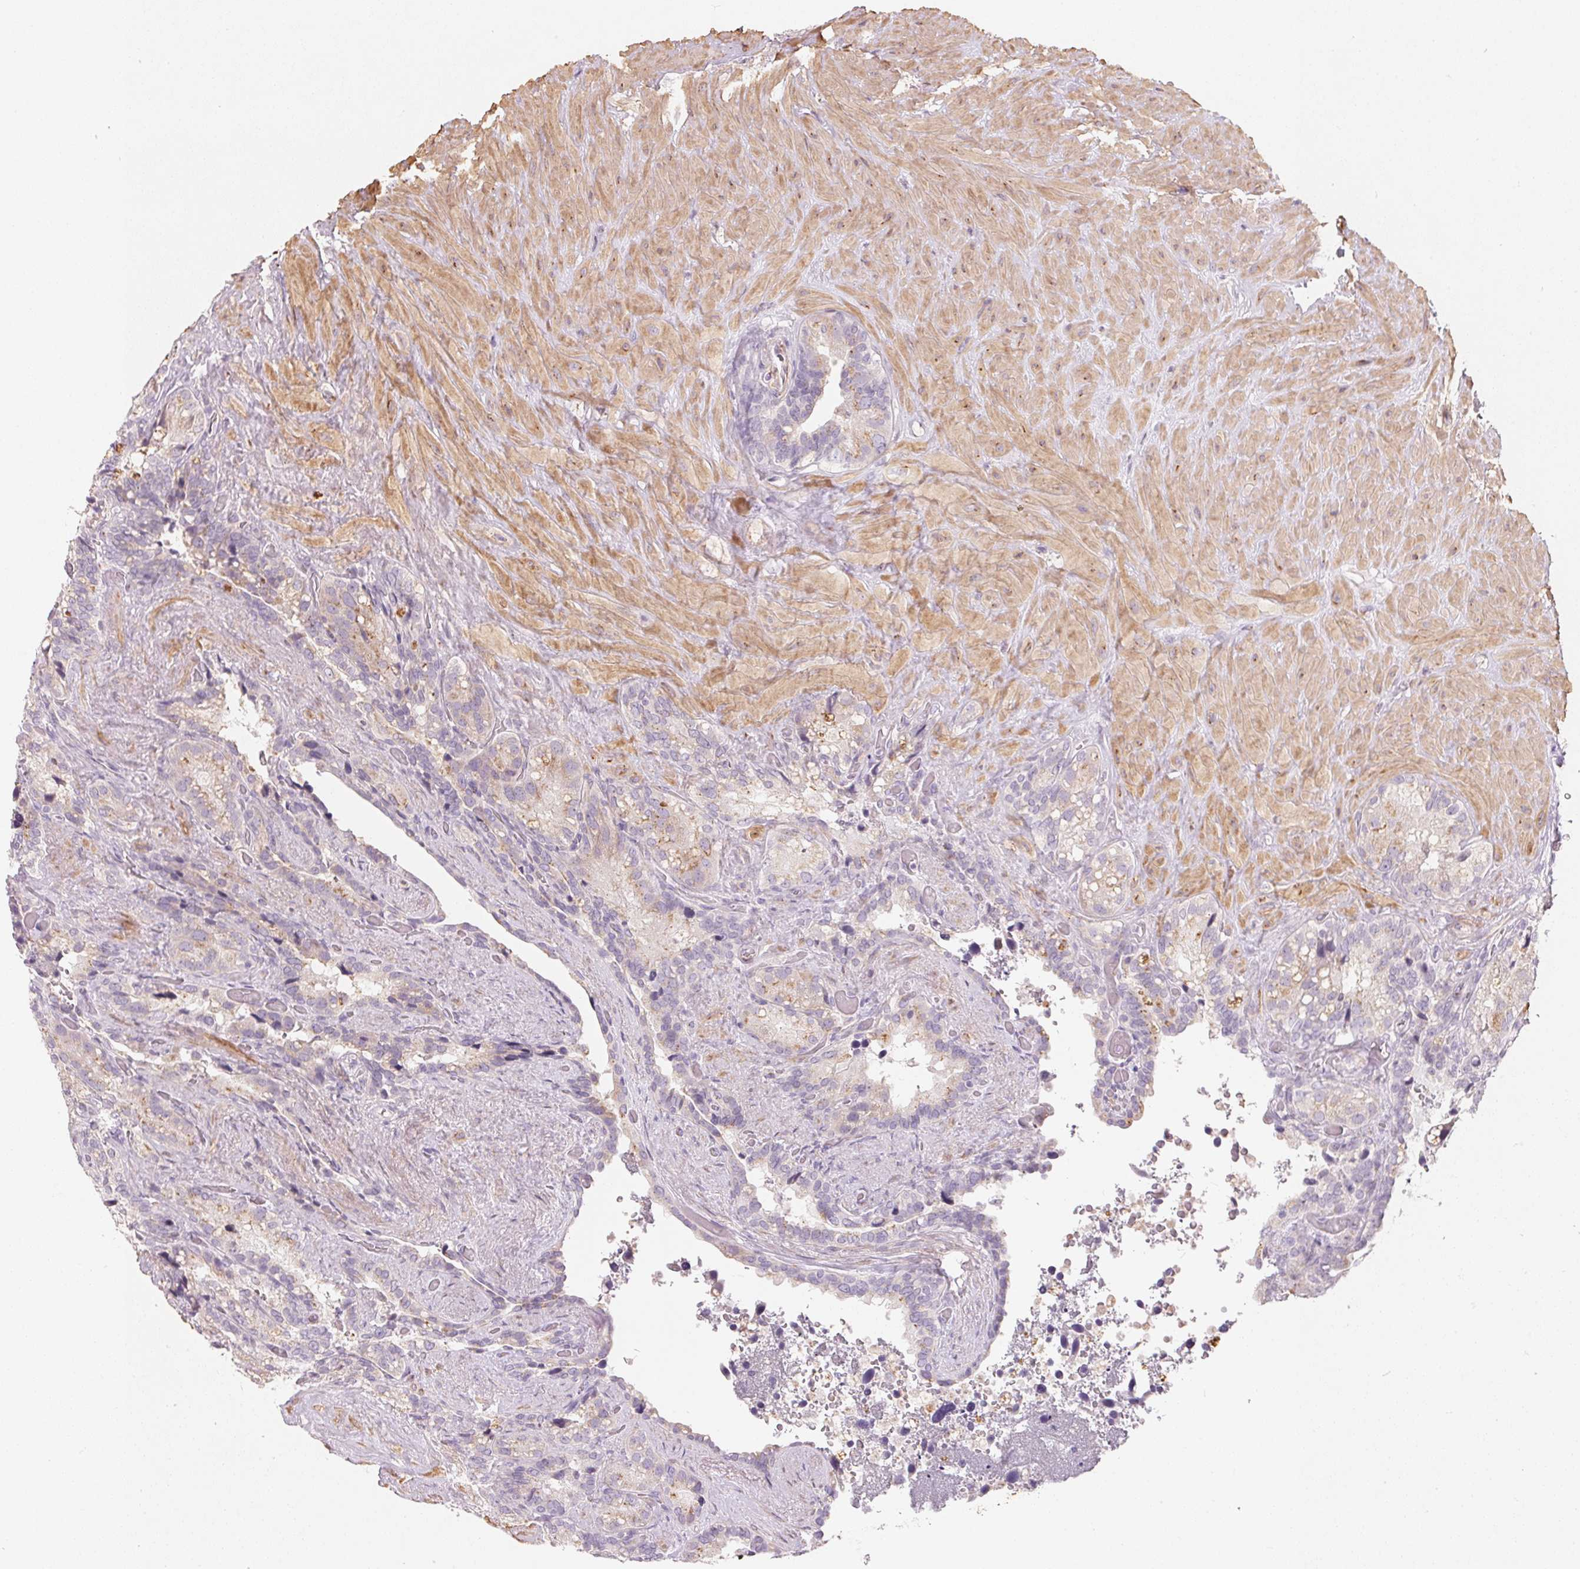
{"staining": {"intensity": "weak", "quantity": "<25%", "location": "cytoplasmic/membranous"}, "tissue": "seminal vesicle", "cell_type": "Glandular cells", "image_type": "normal", "snomed": [{"axis": "morphology", "description": "Normal tissue, NOS"}, {"axis": "topography", "description": "Seminal veicle"}], "caption": "Benign seminal vesicle was stained to show a protein in brown. There is no significant expression in glandular cells.", "gene": "DRAM2", "patient": {"sex": "male", "age": 60}}